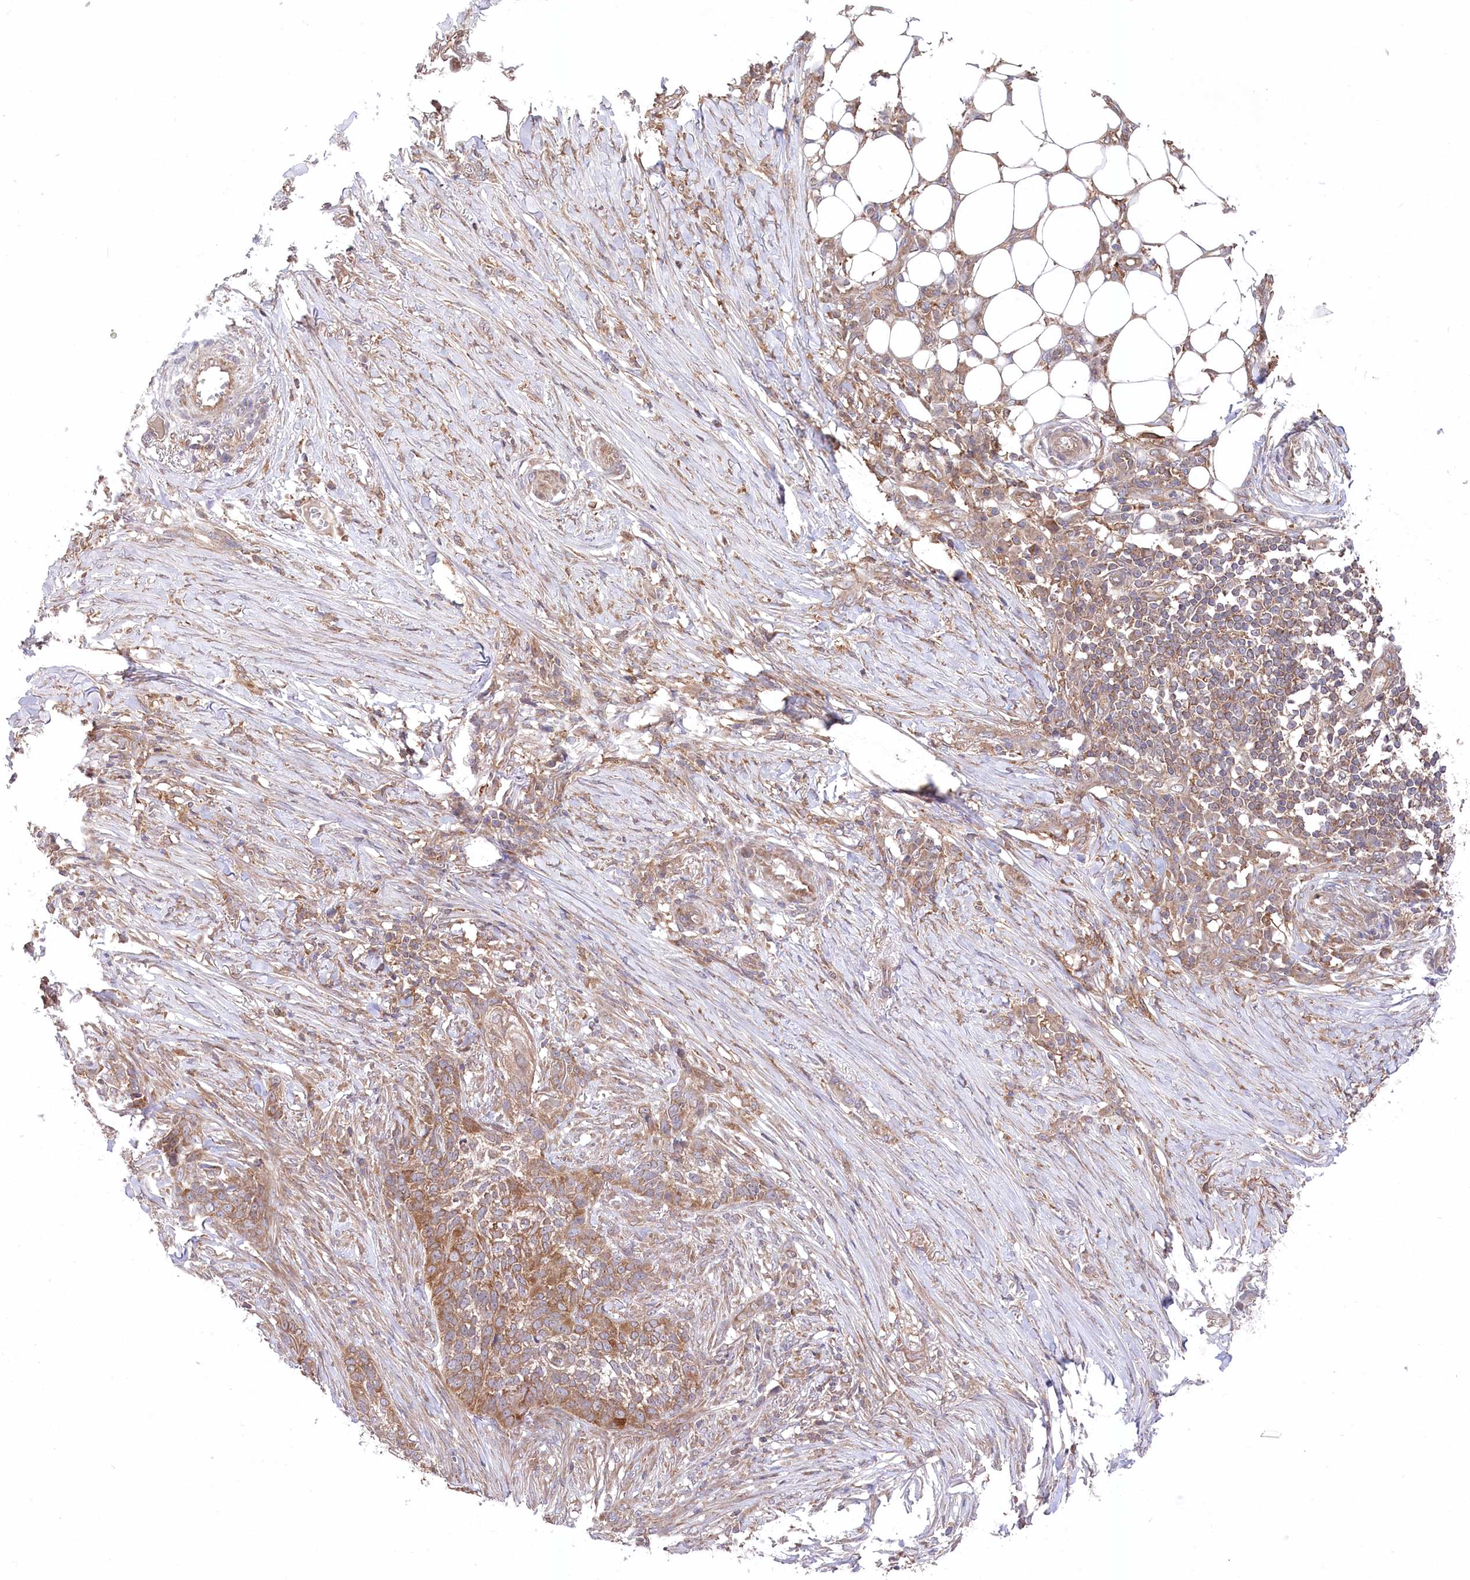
{"staining": {"intensity": "moderate", "quantity": ">75%", "location": "cytoplasmic/membranous"}, "tissue": "skin cancer", "cell_type": "Tumor cells", "image_type": "cancer", "snomed": [{"axis": "morphology", "description": "Basal cell carcinoma"}, {"axis": "topography", "description": "Skin"}], "caption": "A photomicrograph showing moderate cytoplasmic/membranous expression in approximately >75% of tumor cells in skin cancer, as visualized by brown immunohistochemical staining.", "gene": "PPP1R21", "patient": {"sex": "male", "age": 85}}